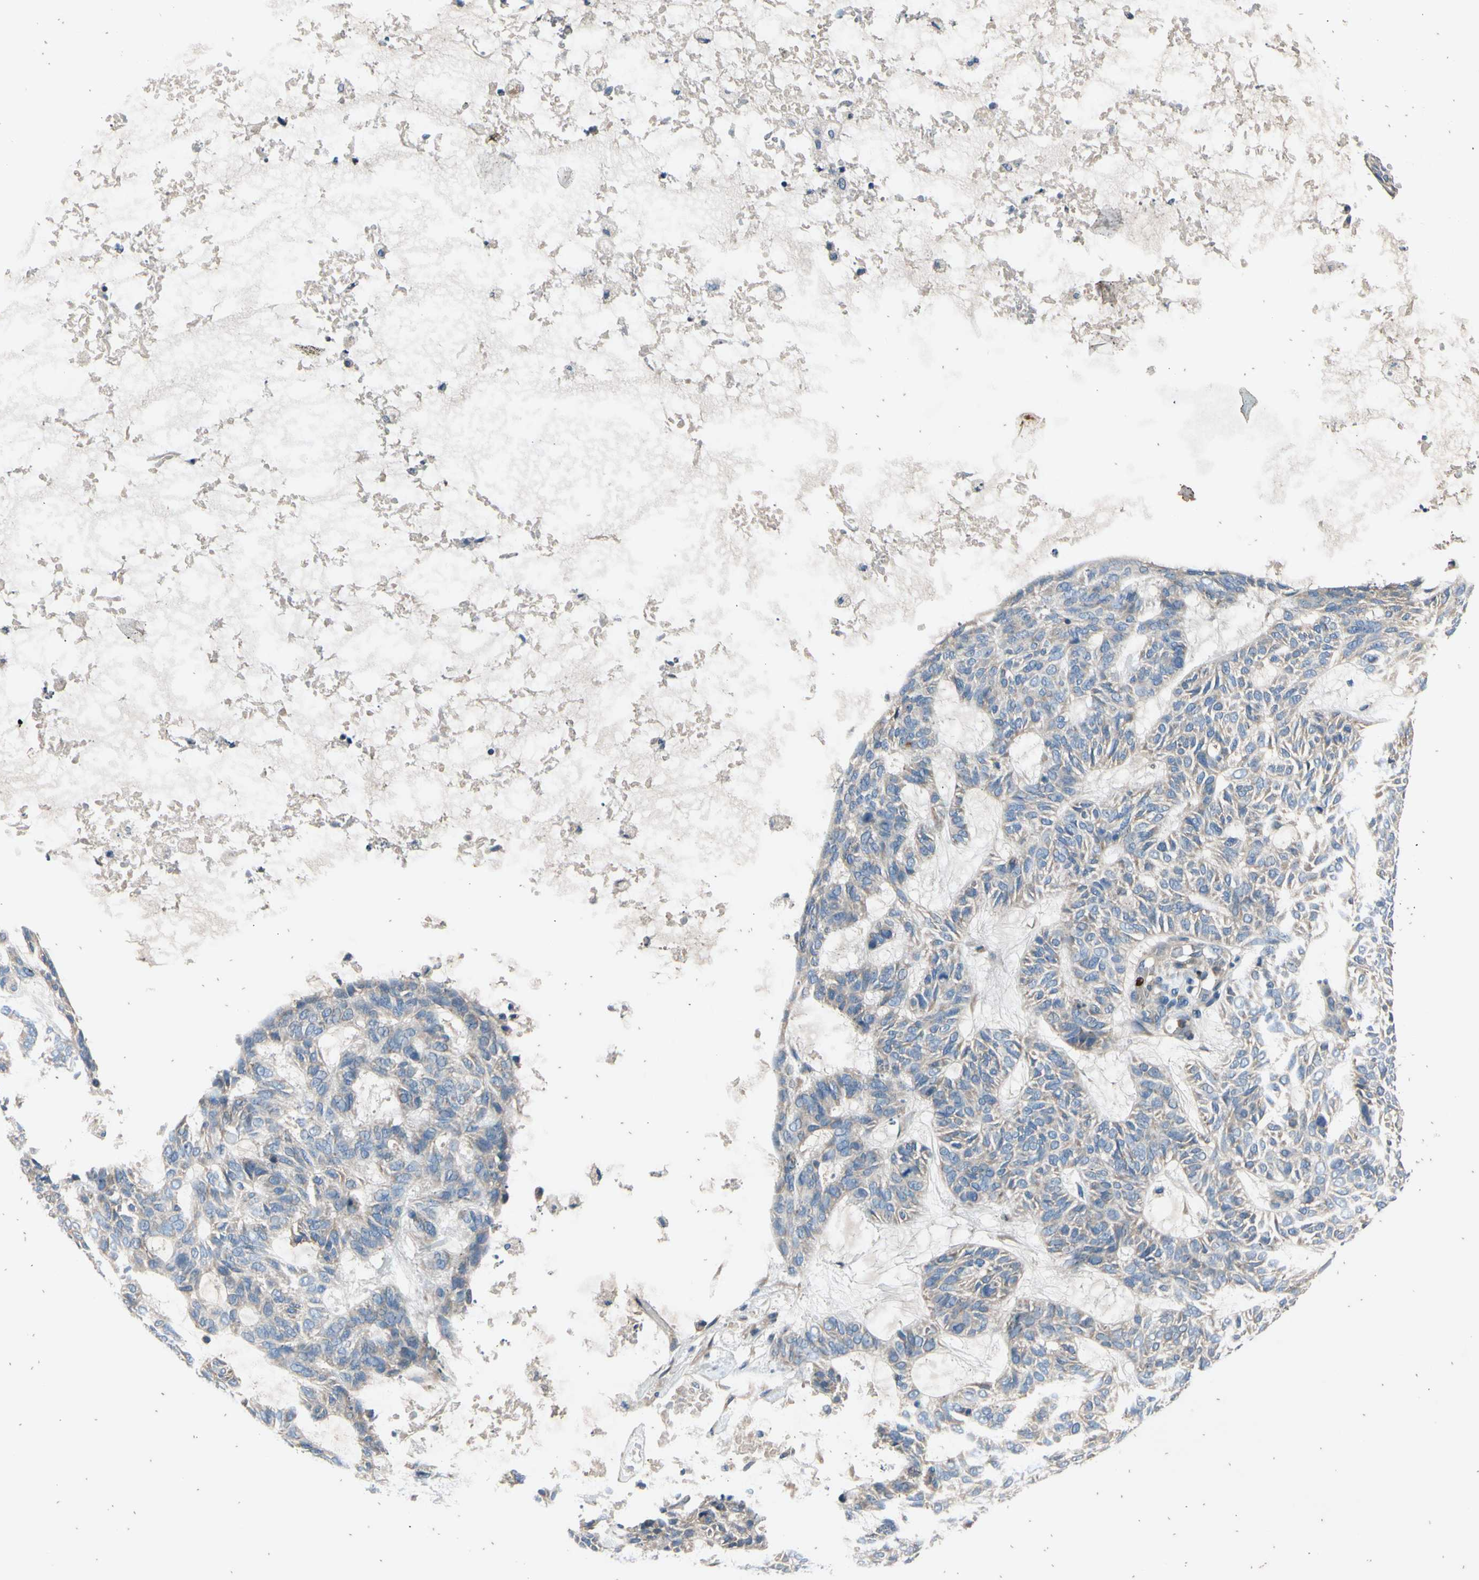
{"staining": {"intensity": "negative", "quantity": "none", "location": "none"}, "tissue": "skin cancer", "cell_type": "Tumor cells", "image_type": "cancer", "snomed": [{"axis": "morphology", "description": "Basal cell carcinoma"}, {"axis": "topography", "description": "Skin"}], "caption": "The image reveals no staining of tumor cells in skin cancer (basal cell carcinoma).", "gene": "TBX21", "patient": {"sex": "male", "age": 87}}